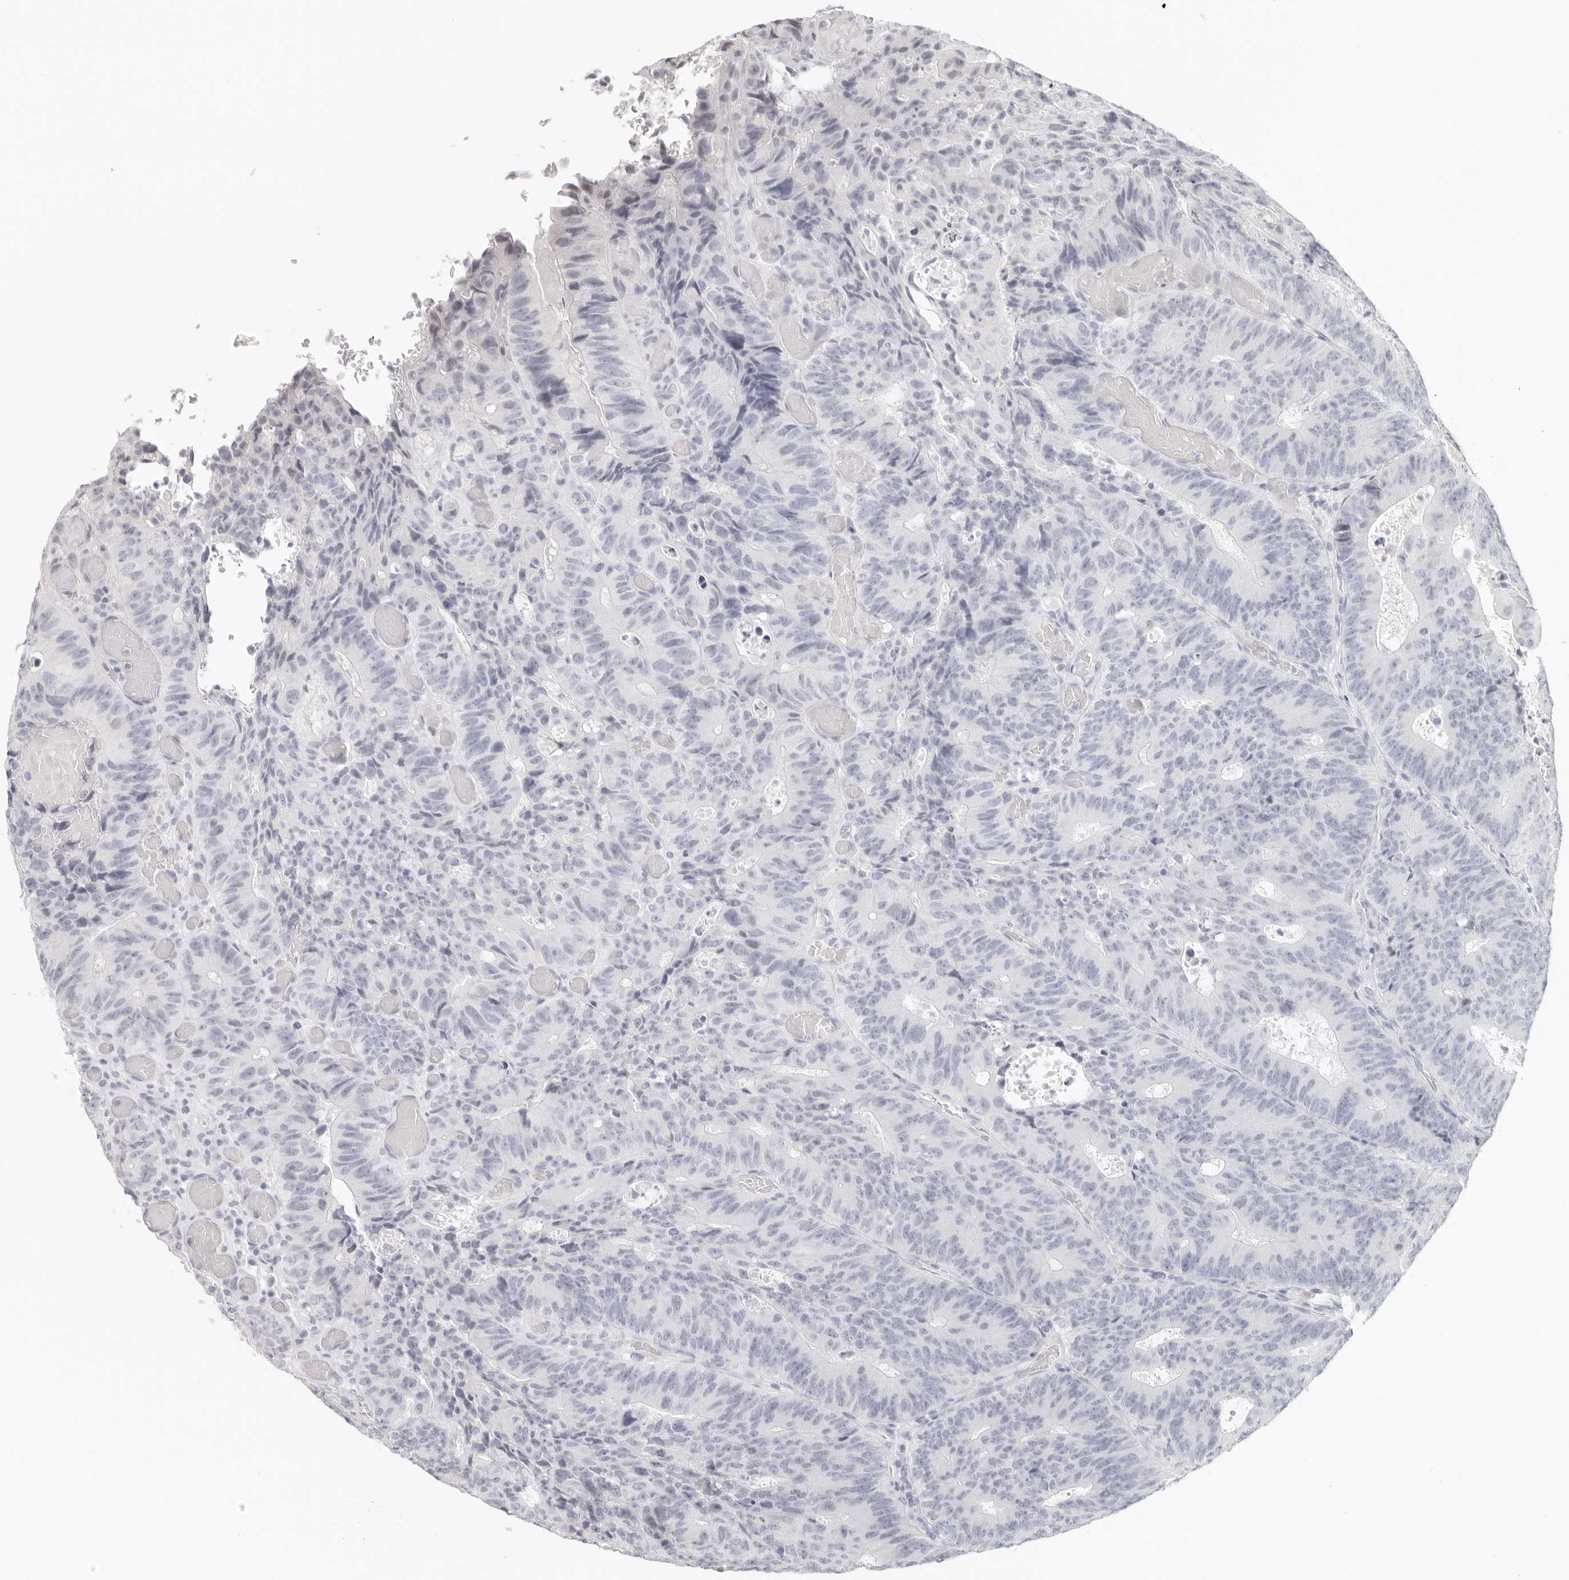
{"staining": {"intensity": "negative", "quantity": "none", "location": "none"}, "tissue": "colorectal cancer", "cell_type": "Tumor cells", "image_type": "cancer", "snomed": [{"axis": "morphology", "description": "Adenocarcinoma, NOS"}, {"axis": "topography", "description": "Colon"}], "caption": "Immunohistochemical staining of colorectal adenocarcinoma reveals no significant expression in tumor cells. (Immunohistochemistry, brightfield microscopy, high magnification).", "gene": "GPBP1L1", "patient": {"sex": "male", "age": 87}}